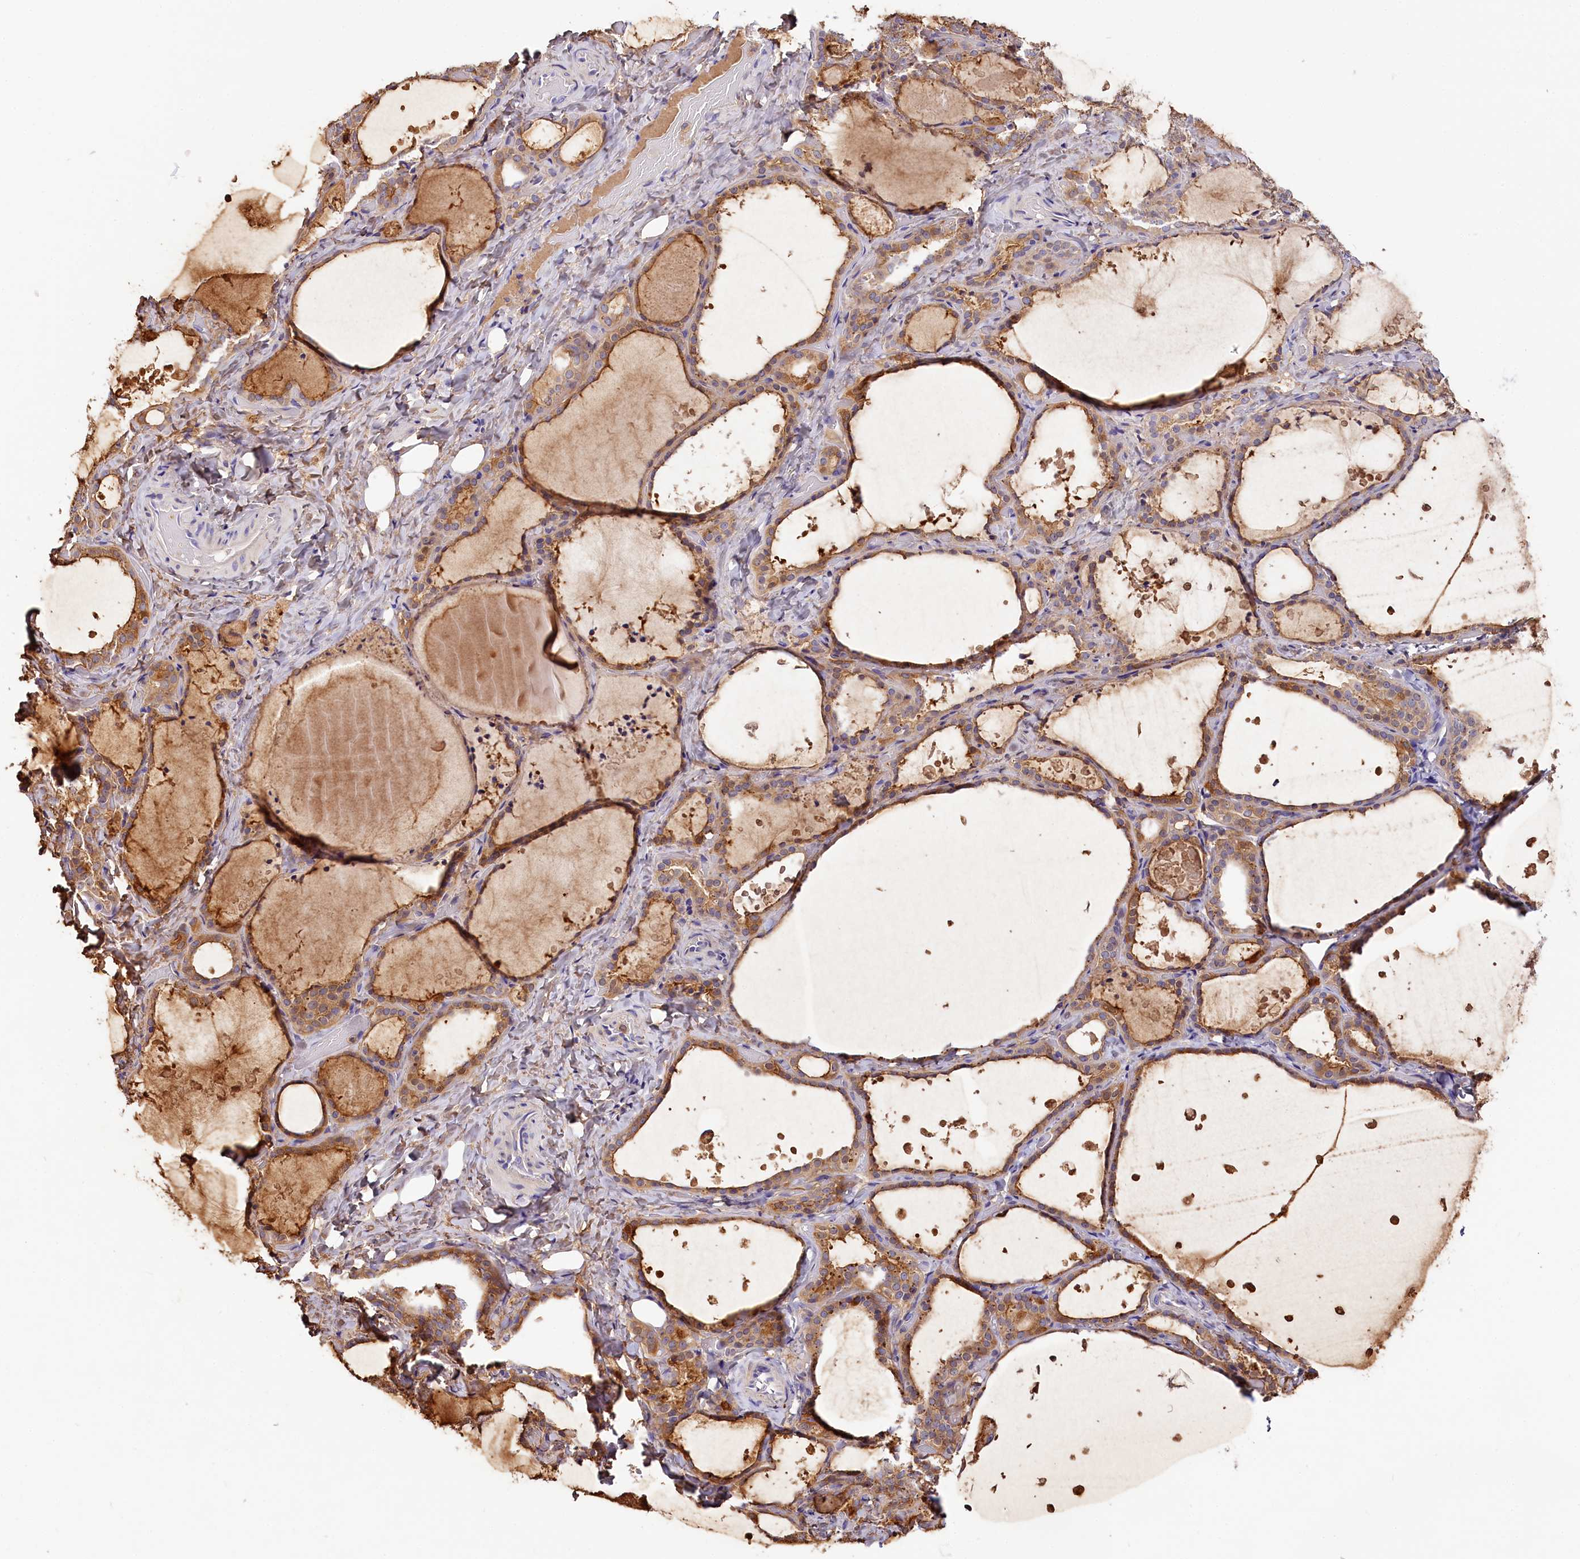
{"staining": {"intensity": "moderate", "quantity": ">75%", "location": "cytoplasmic/membranous"}, "tissue": "thyroid gland", "cell_type": "Glandular cells", "image_type": "normal", "snomed": [{"axis": "morphology", "description": "Normal tissue, NOS"}, {"axis": "topography", "description": "Thyroid gland"}], "caption": "IHC photomicrograph of unremarkable human thyroid gland stained for a protein (brown), which shows medium levels of moderate cytoplasmic/membranous staining in approximately >75% of glandular cells.", "gene": "KATNB1", "patient": {"sex": "female", "age": 44}}